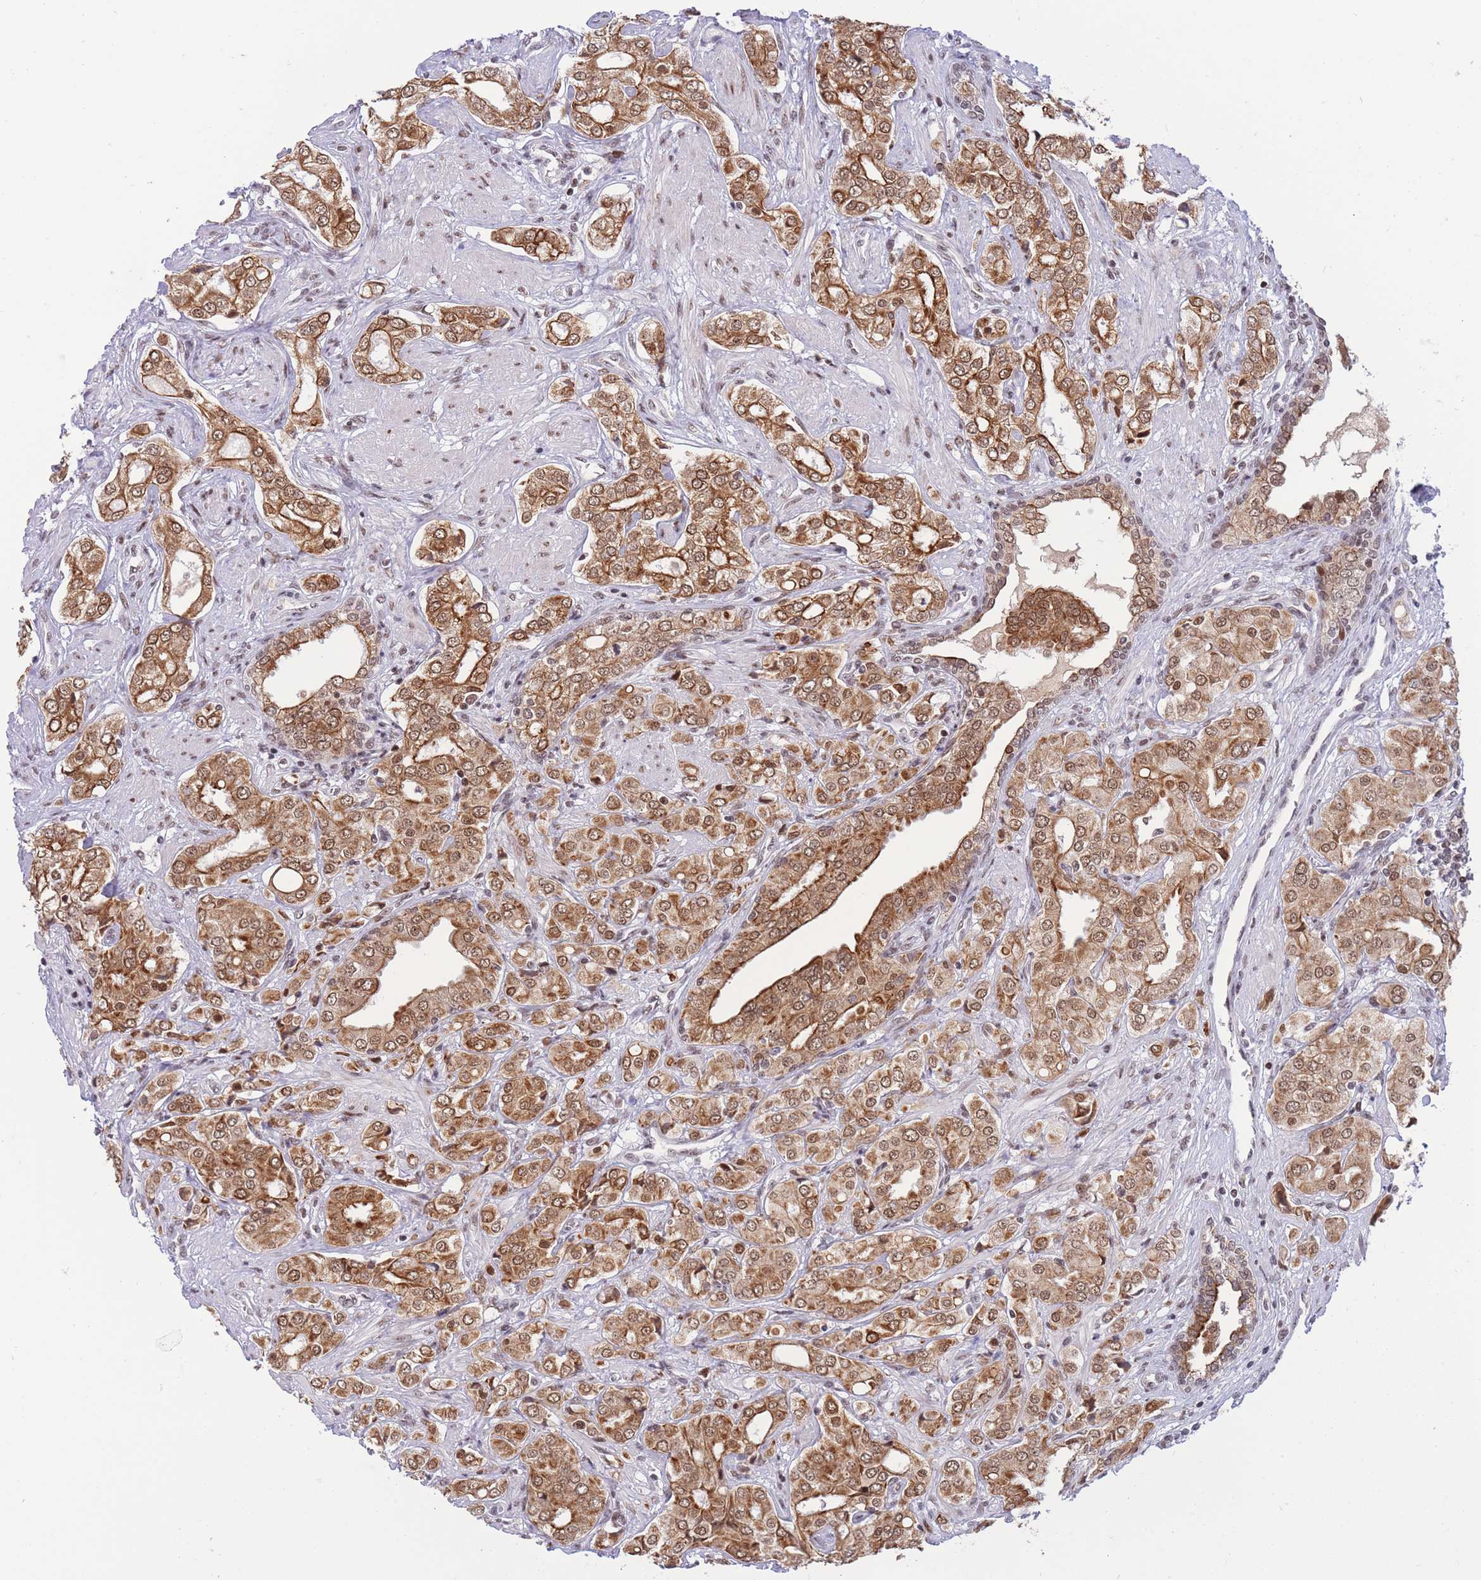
{"staining": {"intensity": "moderate", "quantity": ">75%", "location": "cytoplasmic/membranous,nuclear"}, "tissue": "prostate cancer", "cell_type": "Tumor cells", "image_type": "cancer", "snomed": [{"axis": "morphology", "description": "Adenocarcinoma, High grade"}, {"axis": "topography", "description": "Prostate"}], "caption": "High-magnification brightfield microscopy of prostate cancer stained with DAB (brown) and counterstained with hematoxylin (blue). tumor cells exhibit moderate cytoplasmic/membranous and nuclear expression is seen in approximately>75% of cells.", "gene": "TARBP2", "patient": {"sex": "male", "age": 71}}